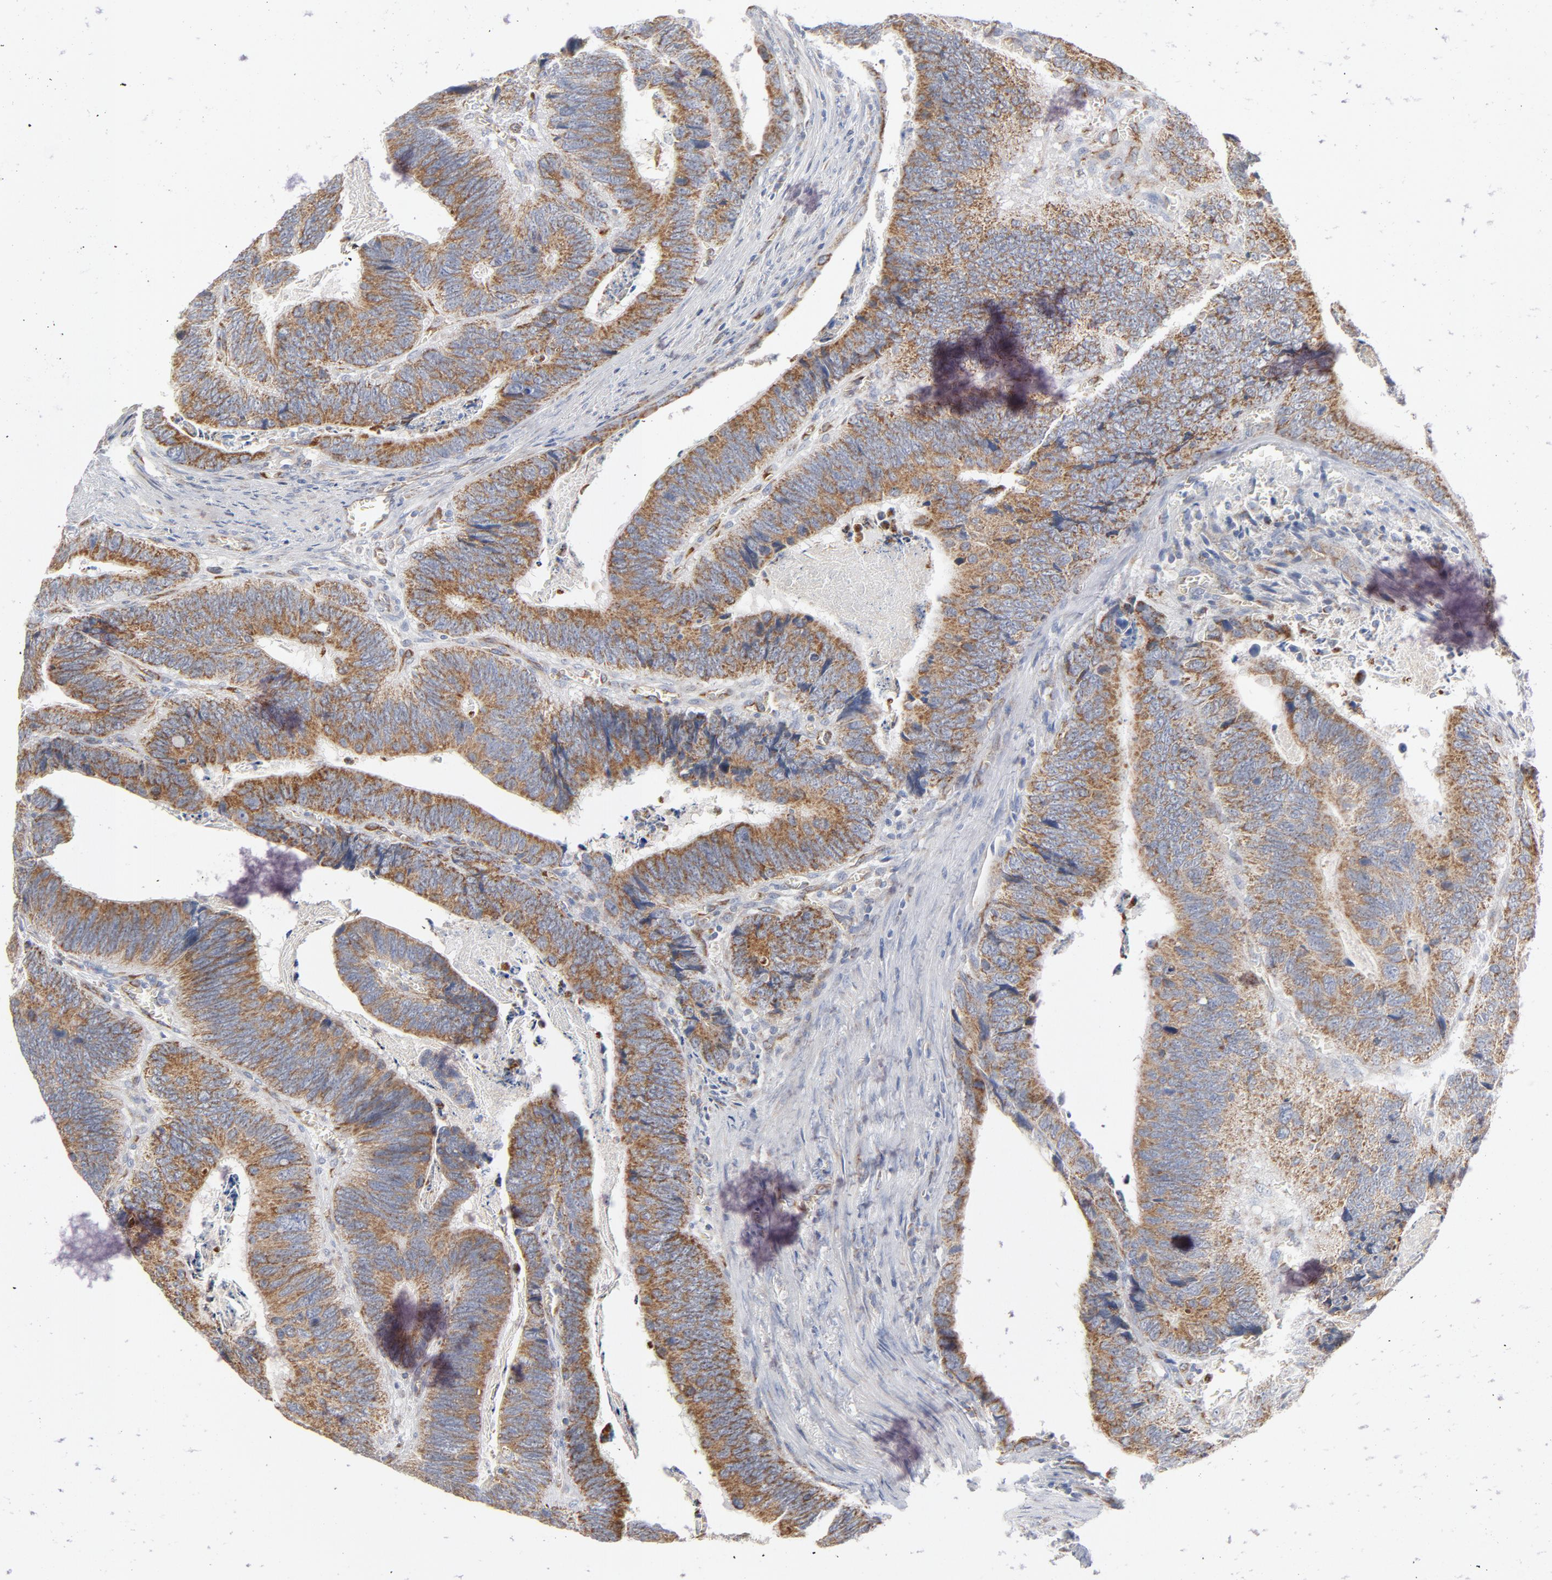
{"staining": {"intensity": "moderate", "quantity": ">75%", "location": "cytoplasmic/membranous"}, "tissue": "colorectal cancer", "cell_type": "Tumor cells", "image_type": "cancer", "snomed": [{"axis": "morphology", "description": "Adenocarcinoma, NOS"}, {"axis": "topography", "description": "Colon"}], "caption": "This is a micrograph of immunohistochemistry (IHC) staining of colorectal cancer (adenocarcinoma), which shows moderate expression in the cytoplasmic/membranous of tumor cells.", "gene": "OXA1L", "patient": {"sex": "male", "age": 72}}